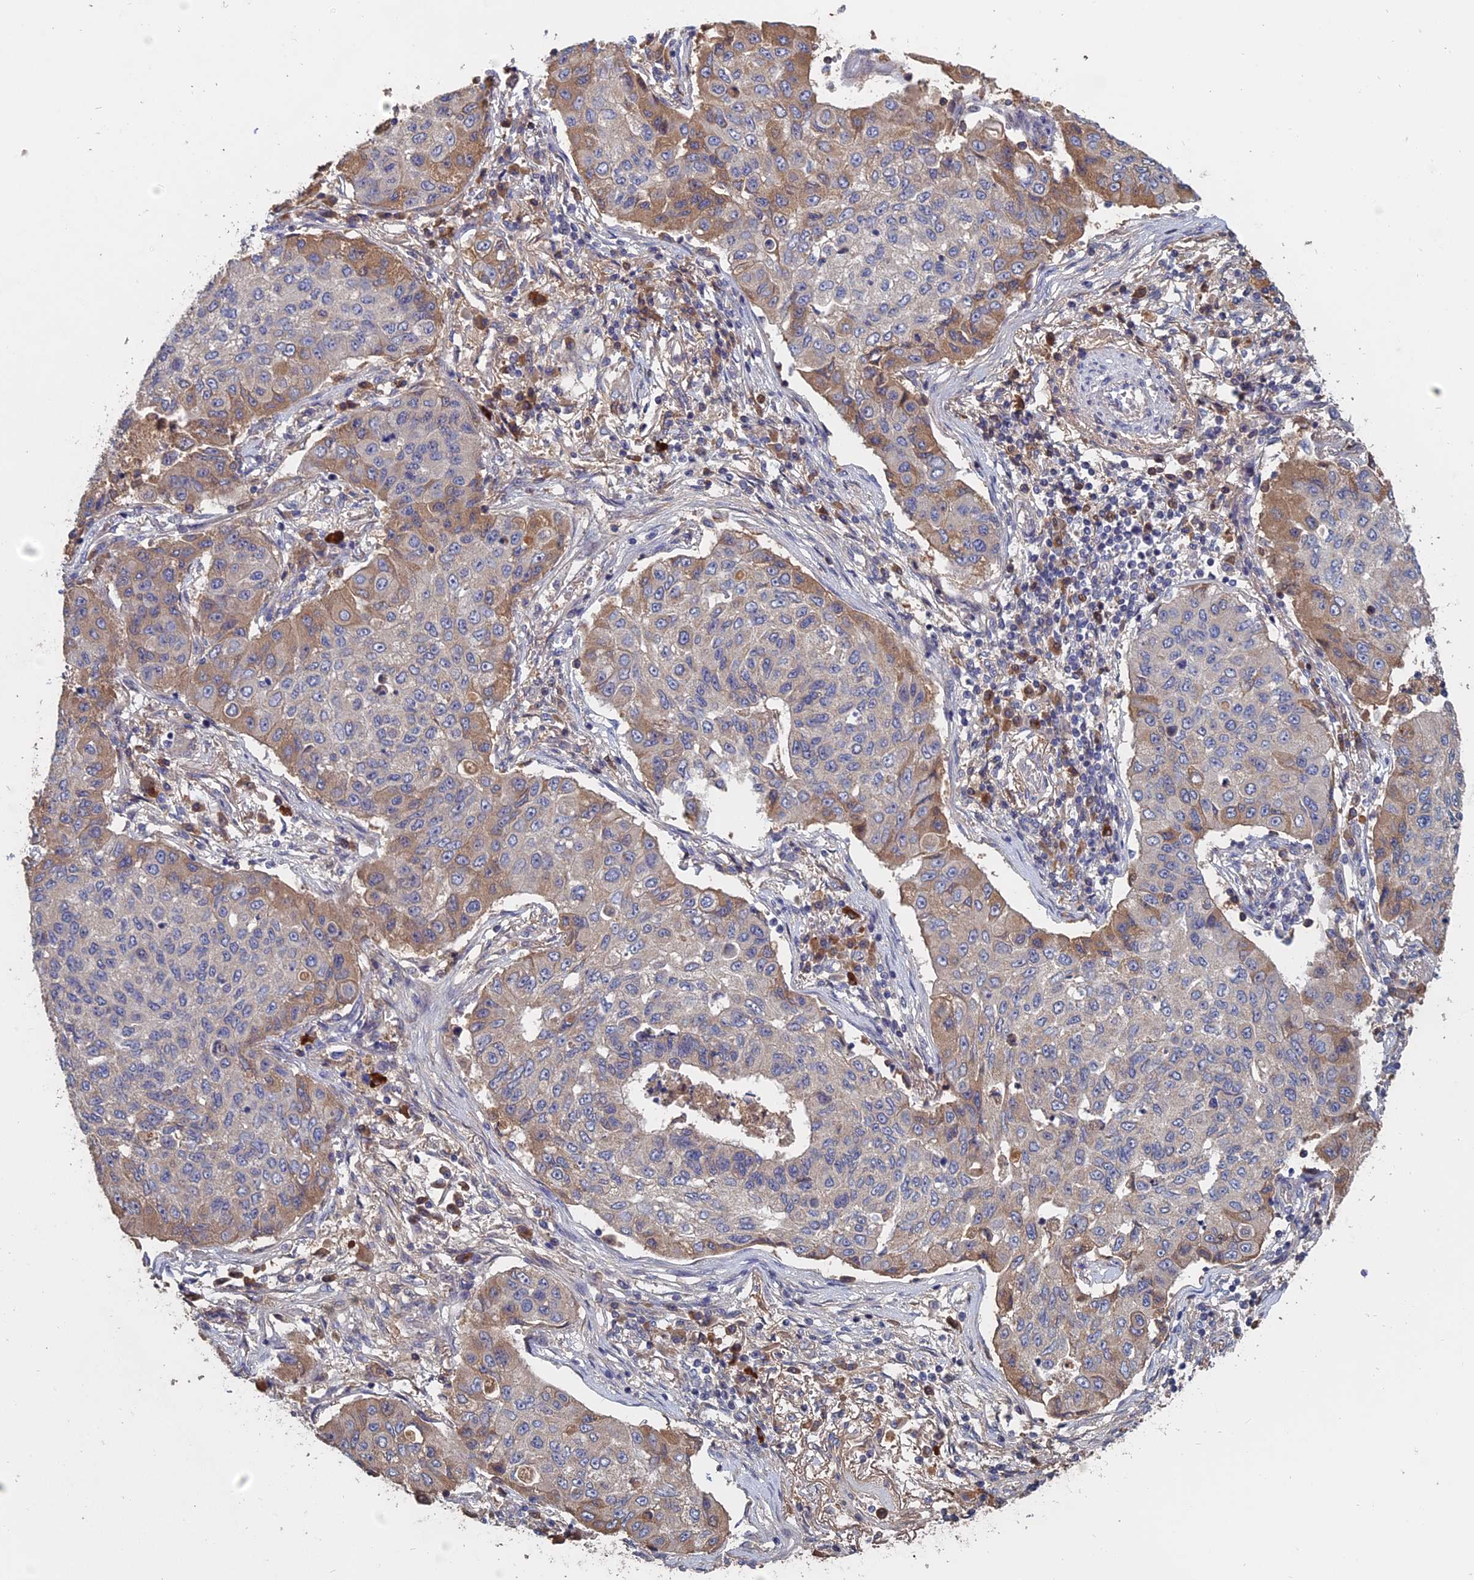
{"staining": {"intensity": "weak", "quantity": "25%-75%", "location": "cytoplasmic/membranous"}, "tissue": "lung cancer", "cell_type": "Tumor cells", "image_type": "cancer", "snomed": [{"axis": "morphology", "description": "Squamous cell carcinoma, NOS"}, {"axis": "topography", "description": "Lung"}], "caption": "A histopathology image of human lung cancer (squamous cell carcinoma) stained for a protein reveals weak cytoplasmic/membranous brown staining in tumor cells.", "gene": "SLC33A1", "patient": {"sex": "male", "age": 74}}